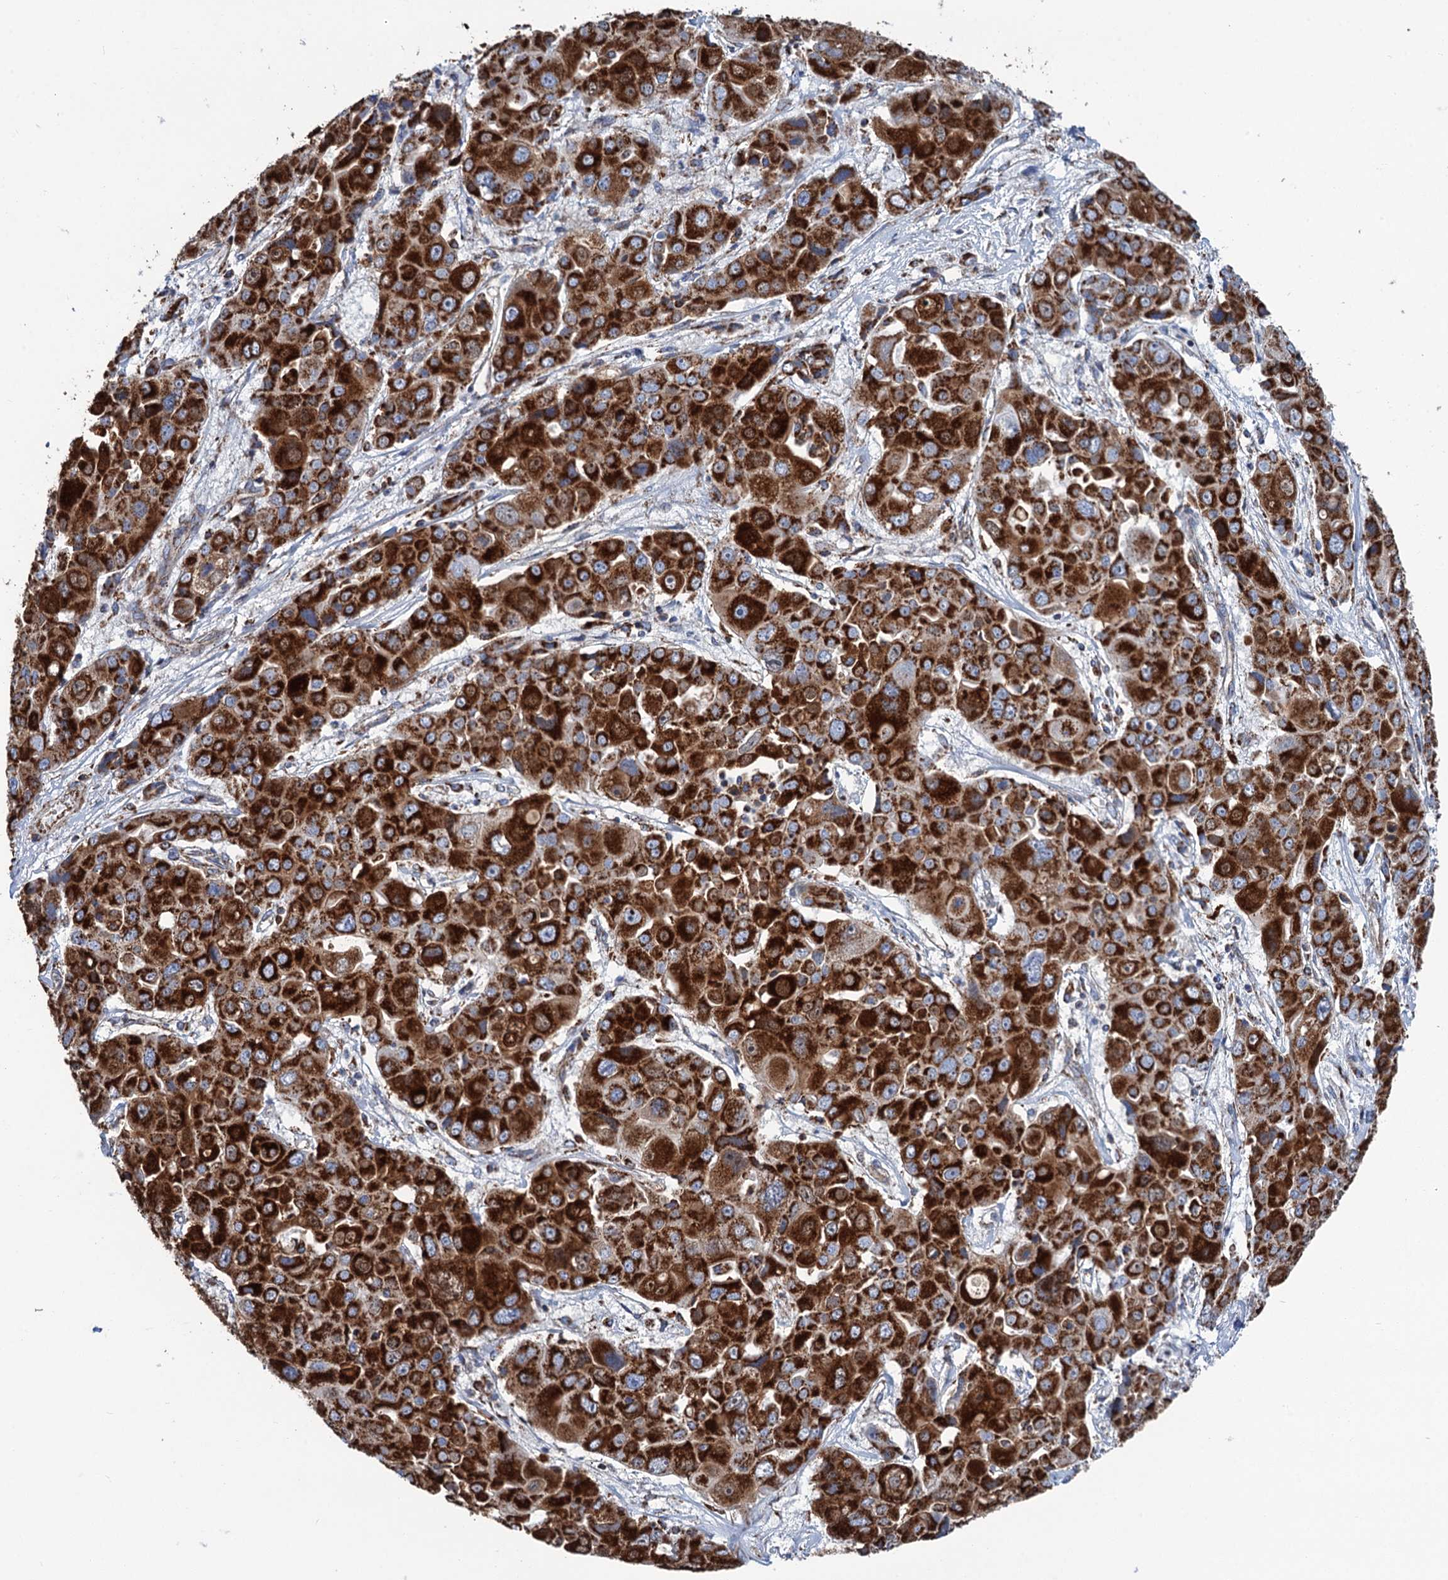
{"staining": {"intensity": "strong", "quantity": ">75%", "location": "cytoplasmic/membranous"}, "tissue": "liver cancer", "cell_type": "Tumor cells", "image_type": "cancer", "snomed": [{"axis": "morphology", "description": "Cholangiocarcinoma"}, {"axis": "topography", "description": "Liver"}], "caption": "About >75% of tumor cells in human cholangiocarcinoma (liver) show strong cytoplasmic/membranous protein expression as visualized by brown immunohistochemical staining.", "gene": "IVD", "patient": {"sex": "male", "age": 67}}